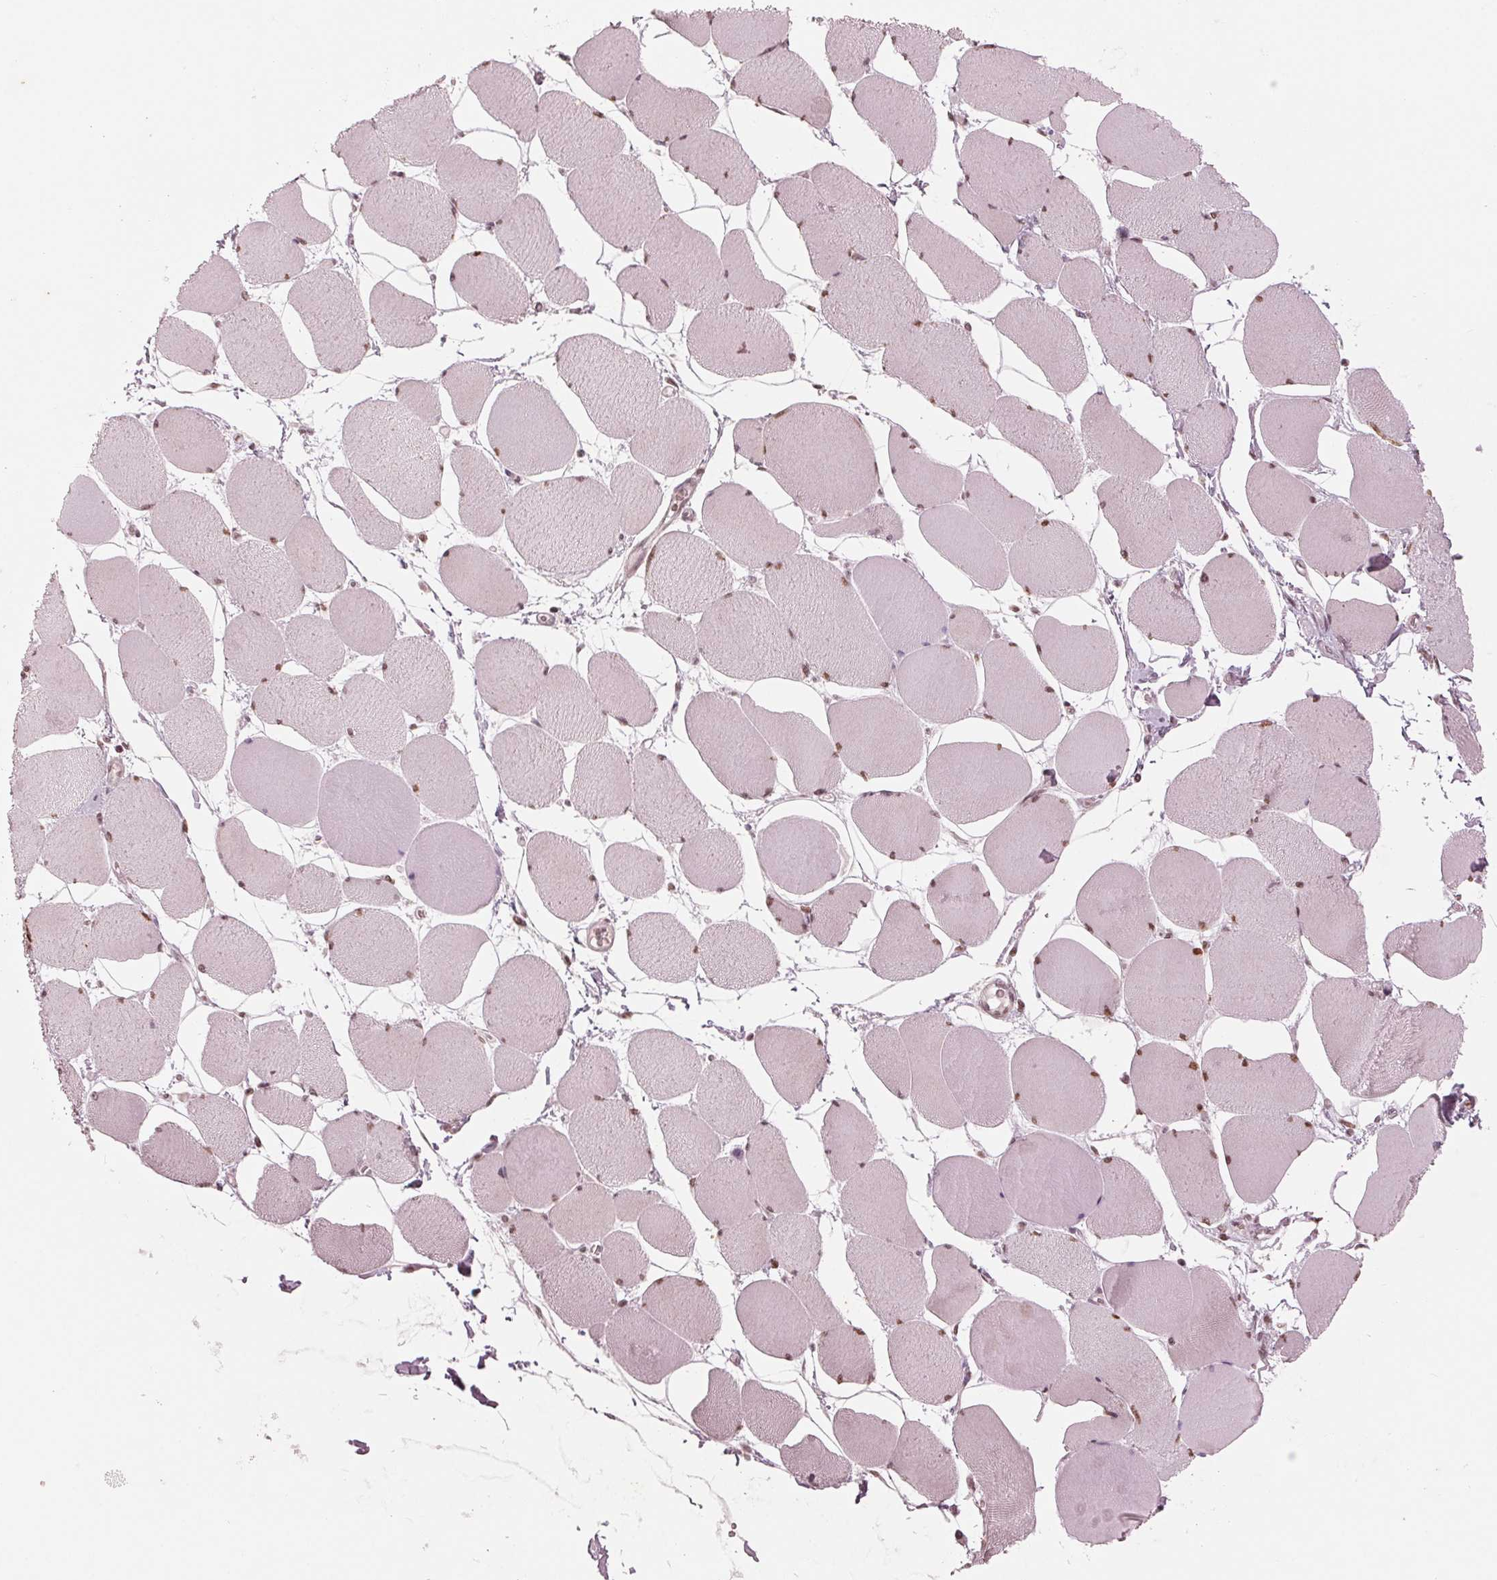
{"staining": {"intensity": "moderate", "quantity": "25%-75%", "location": "nuclear"}, "tissue": "skeletal muscle", "cell_type": "Myocytes", "image_type": "normal", "snomed": [{"axis": "morphology", "description": "Normal tissue, NOS"}, {"axis": "topography", "description": "Skeletal muscle"}], "caption": "Benign skeletal muscle demonstrates moderate nuclear staining in approximately 25%-75% of myocytes, visualized by immunohistochemistry. (DAB = brown stain, brightfield microscopy at high magnification).", "gene": "DNMT3L", "patient": {"sex": "female", "age": 75}}